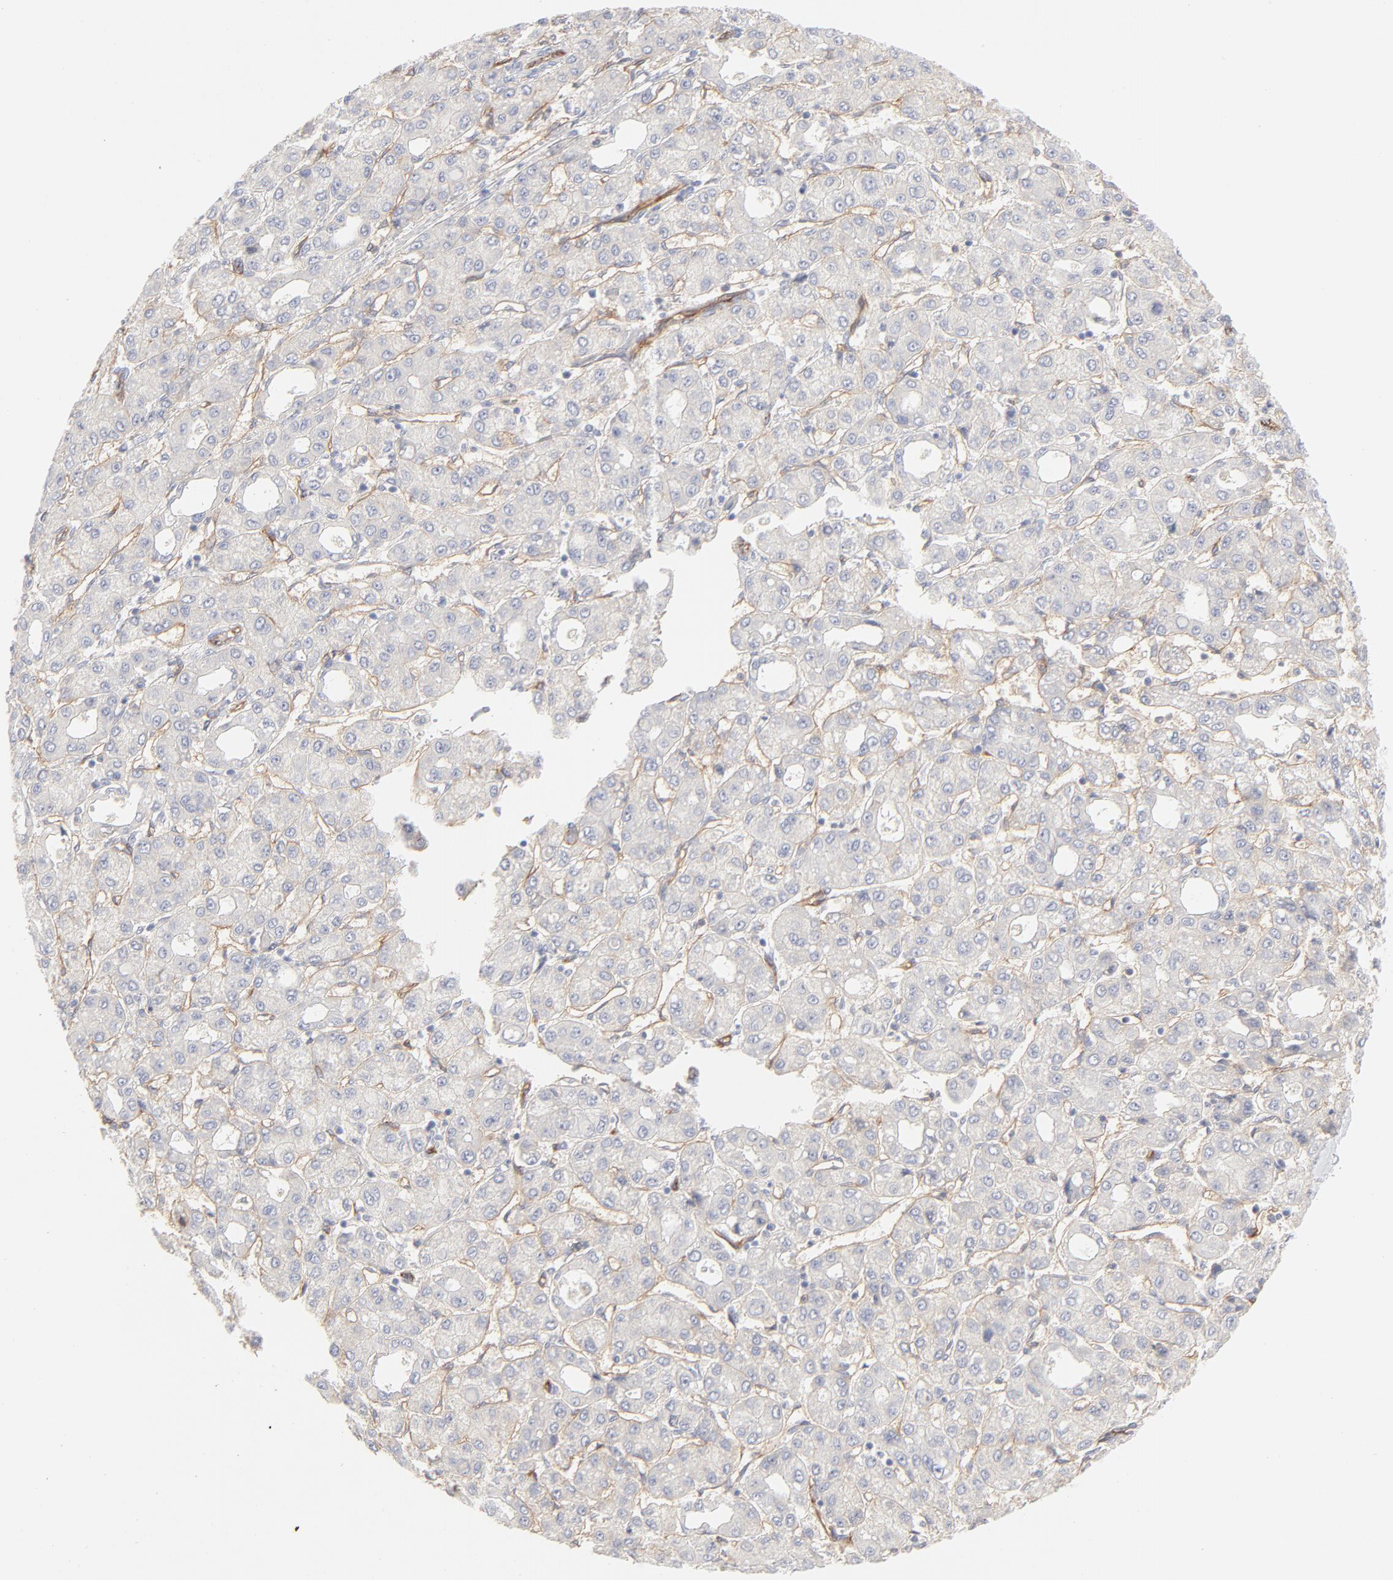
{"staining": {"intensity": "negative", "quantity": "none", "location": "none"}, "tissue": "liver cancer", "cell_type": "Tumor cells", "image_type": "cancer", "snomed": [{"axis": "morphology", "description": "Carcinoma, Hepatocellular, NOS"}, {"axis": "topography", "description": "Liver"}], "caption": "Tumor cells show no significant staining in liver cancer (hepatocellular carcinoma).", "gene": "ITGA5", "patient": {"sex": "male", "age": 69}}